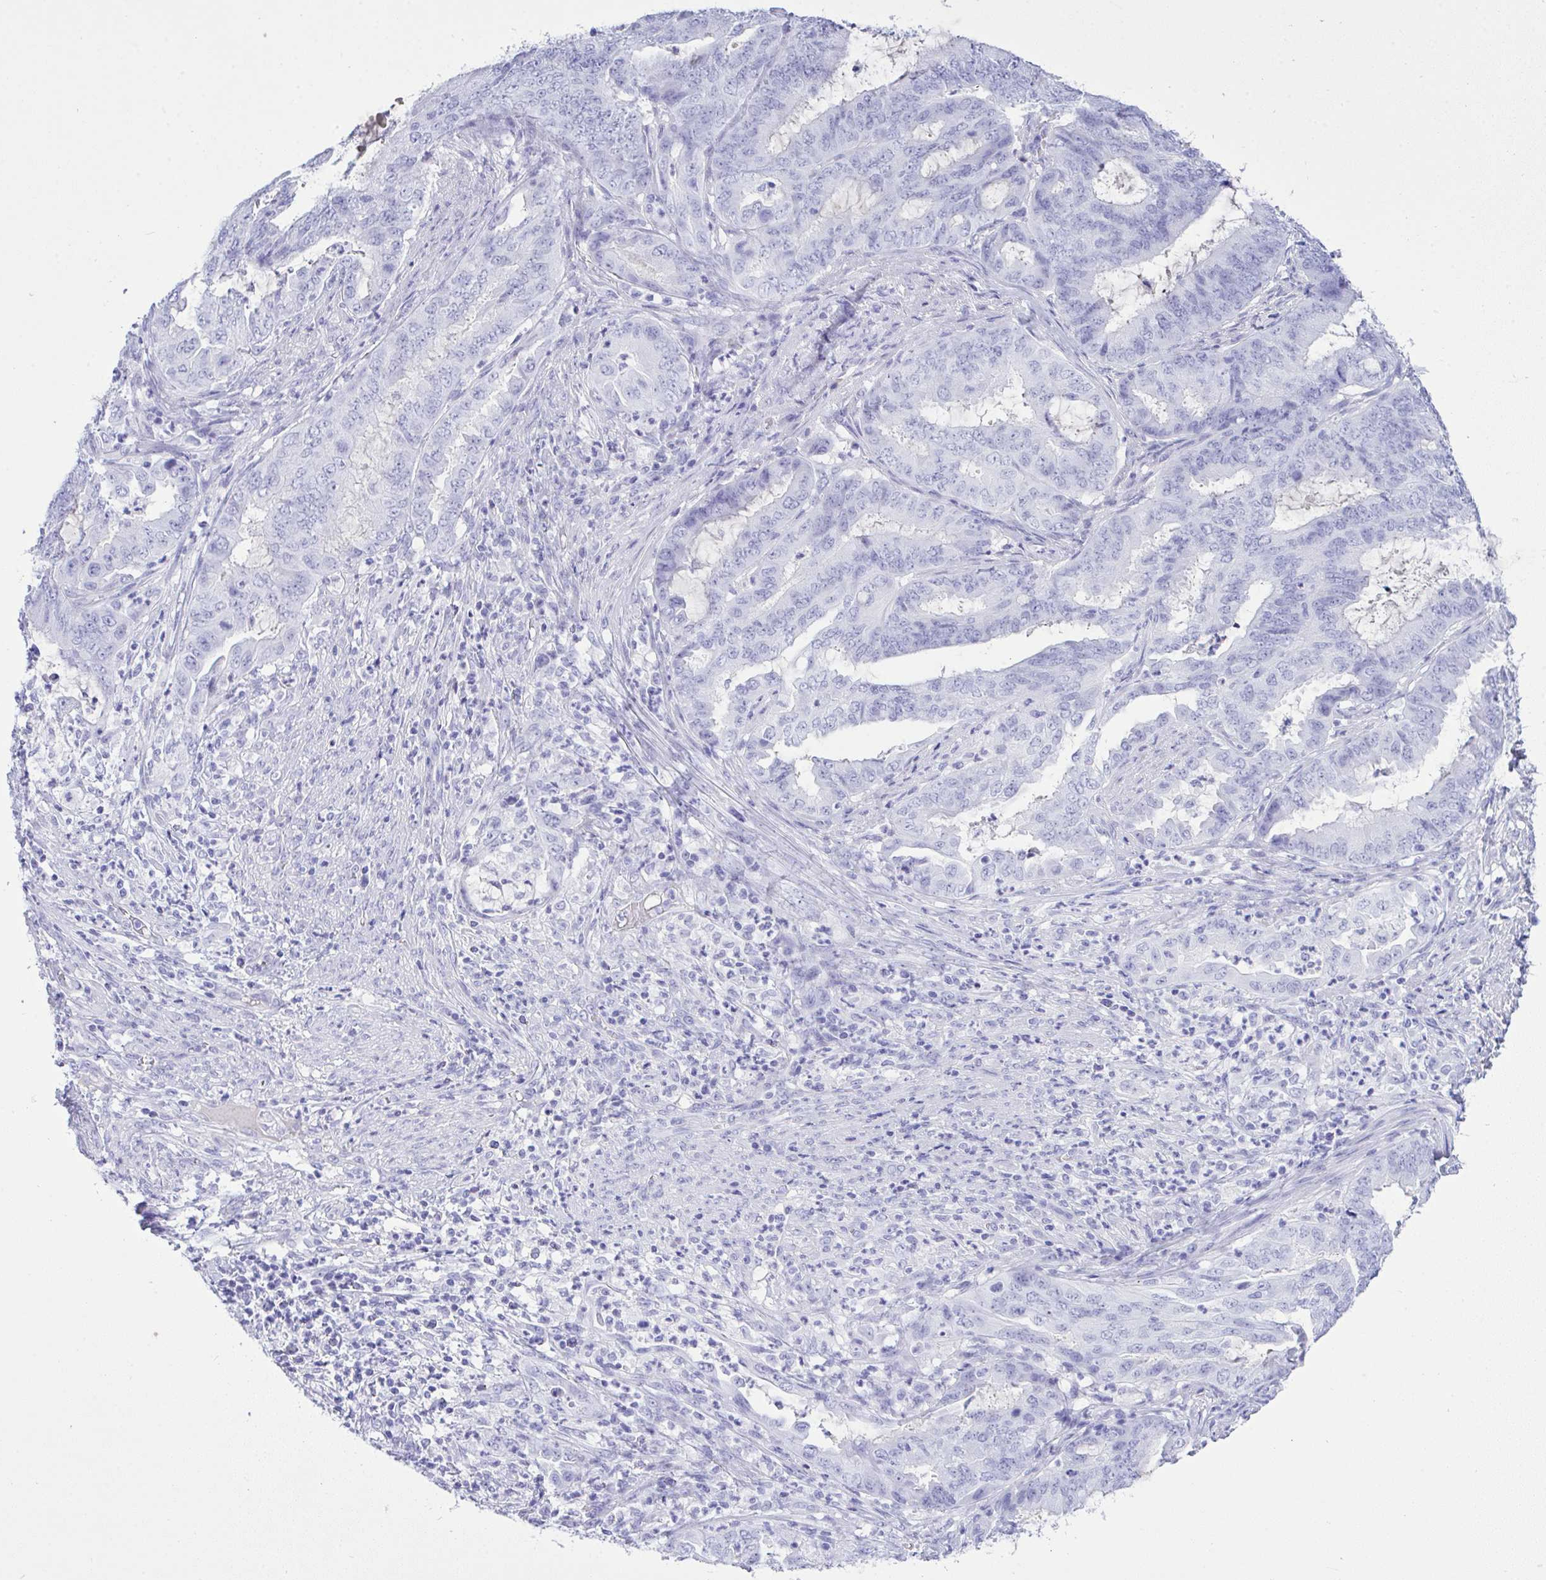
{"staining": {"intensity": "negative", "quantity": "none", "location": "none"}, "tissue": "endometrial cancer", "cell_type": "Tumor cells", "image_type": "cancer", "snomed": [{"axis": "morphology", "description": "Adenocarcinoma, NOS"}, {"axis": "topography", "description": "Endometrium"}], "caption": "This image is of adenocarcinoma (endometrial) stained with immunohistochemistry (IHC) to label a protein in brown with the nuclei are counter-stained blue. There is no positivity in tumor cells.", "gene": "AKR1D1", "patient": {"sex": "female", "age": 51}}